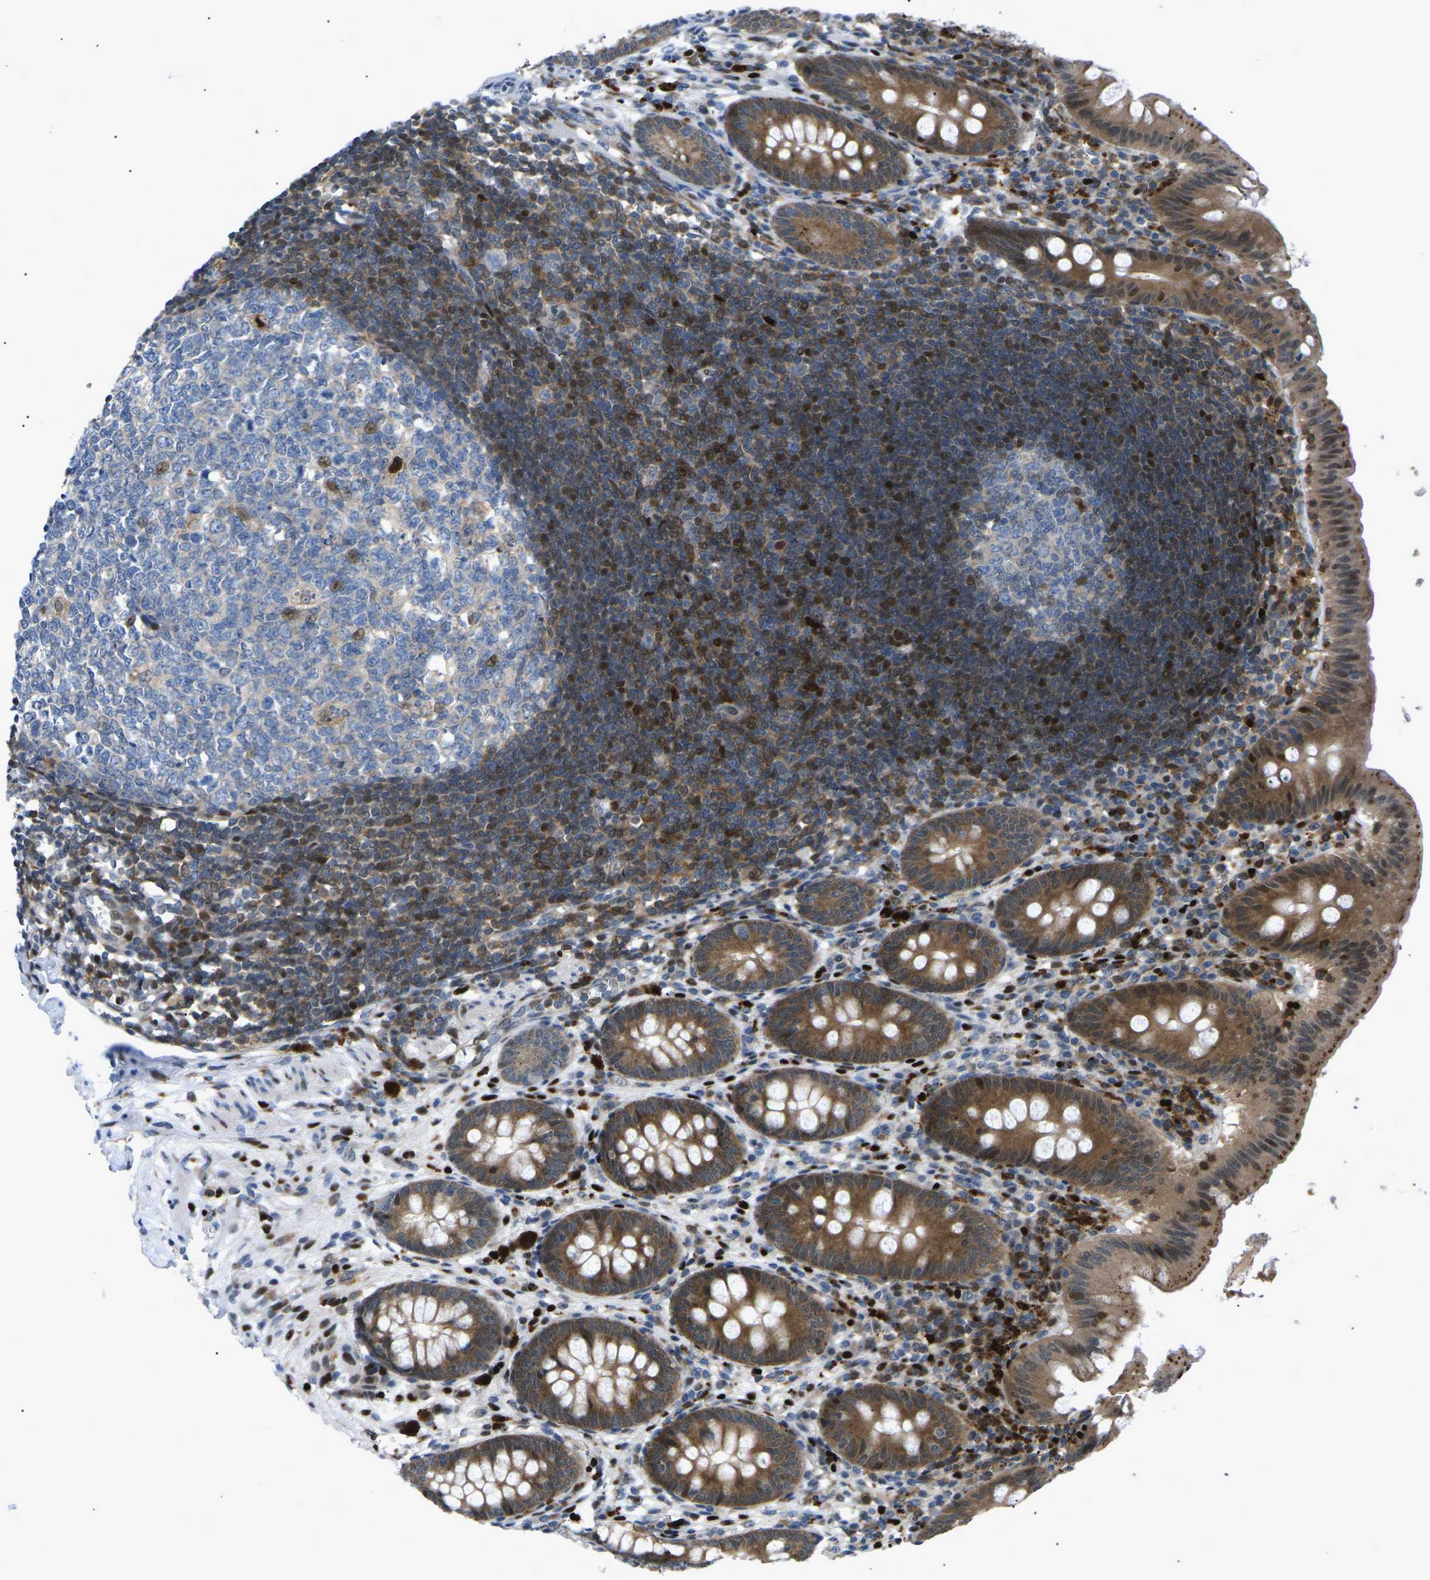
{"staining": {"intensity": "moderate", "quantity": ">75%", "location": "cytoplasmic/membranous"}, "tissue": "appendix", "cell_type": "Glandular cells", "image_type": "normal", "snomed": [{"axis": "morphology", "description": "Normal tissue, NOS"}, {"axis": "topography", "description": "Appendix"}], "caption": "Immunohistochemistry (IHC) staining of benign appendix, which displays medium levels of moderate cytoplasmic/membranous expression in approximately >75% of glandular cells indicating moderate cytoplasmic/membranous protein positivity. The staining was performed using DAB (brown) for protein detection and nuclei were counterstained in hematoxylin (blue).", "gene": "RPS6KA3", "patient": {"sex": "male", "age": 56}}